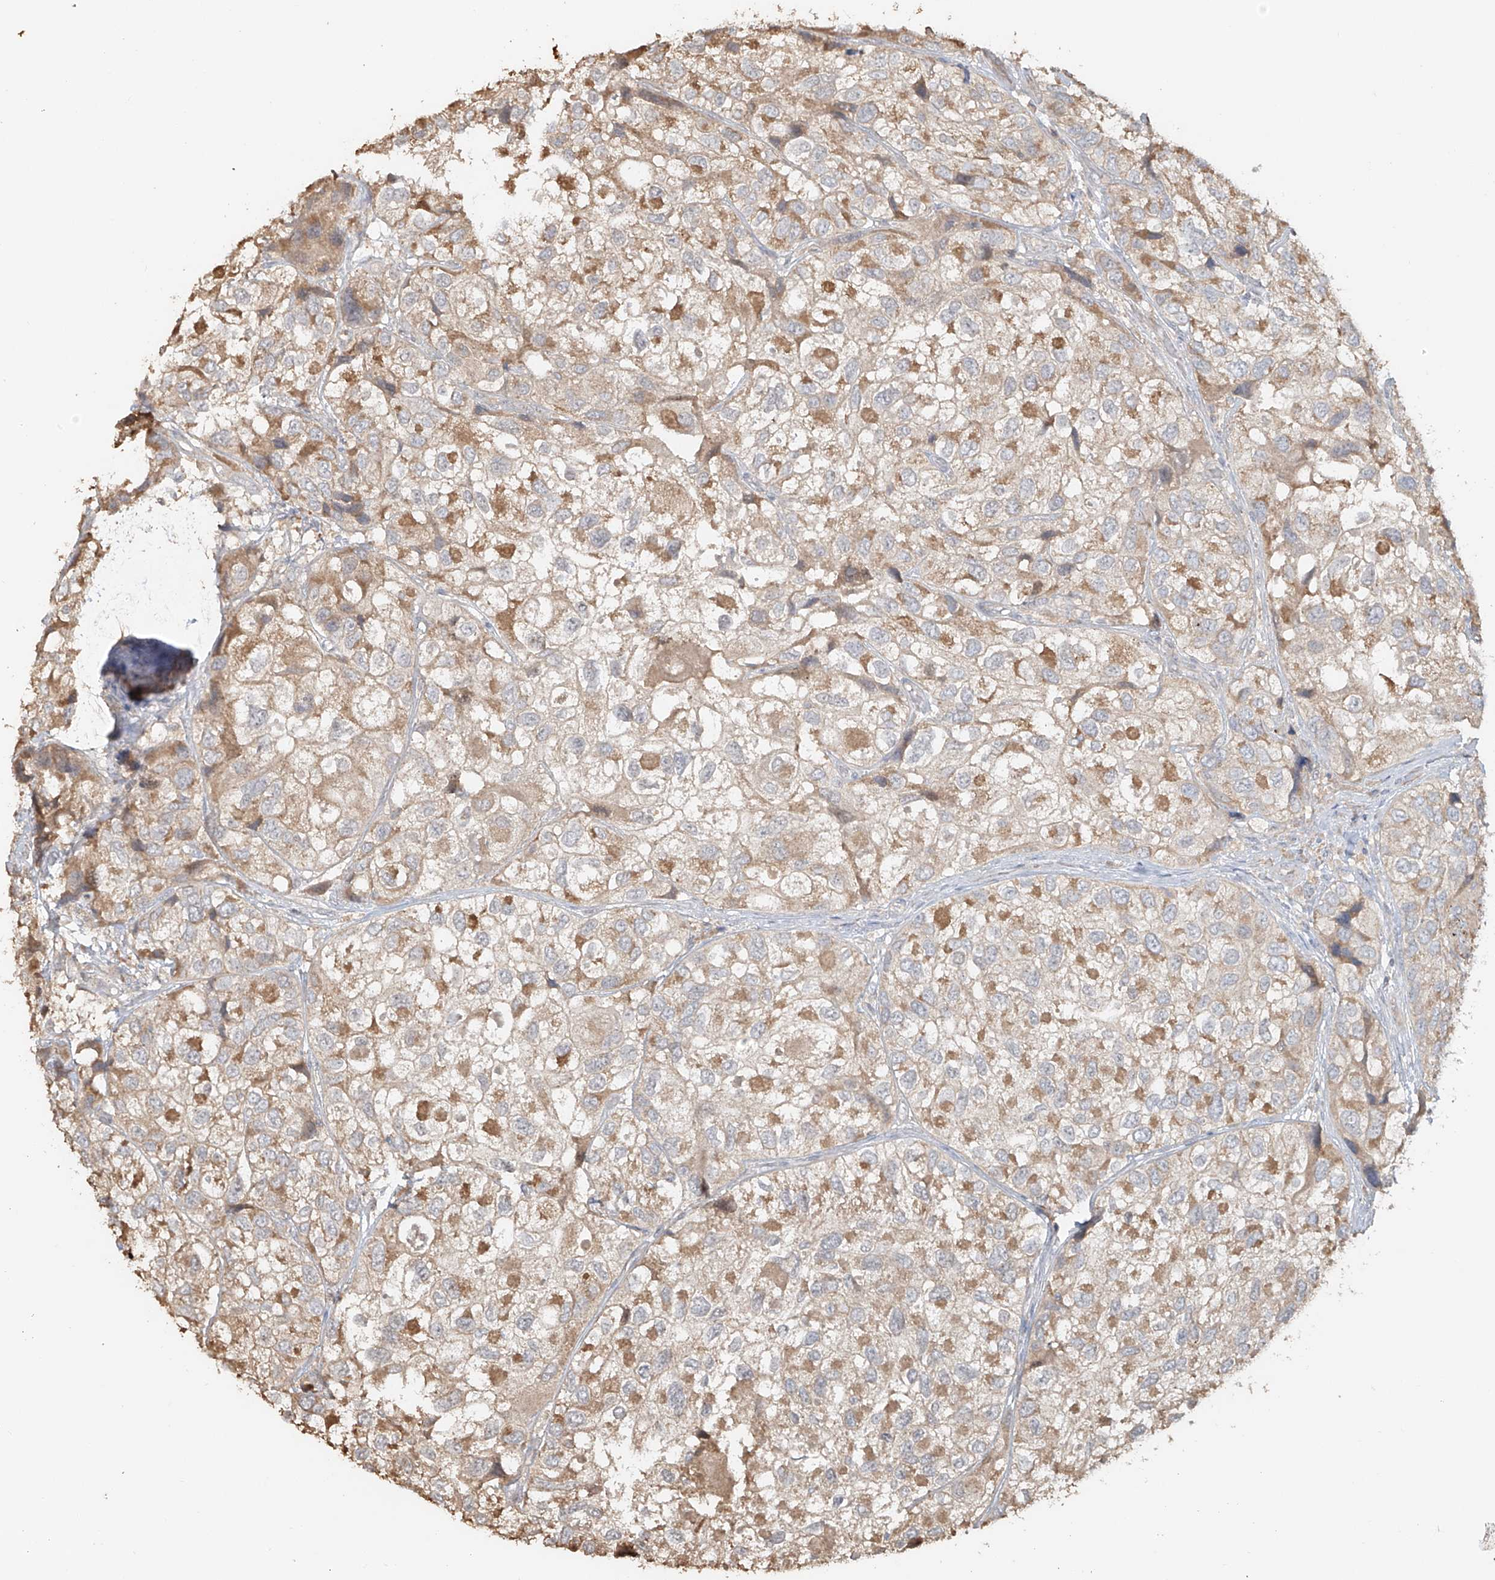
{"staining": {"intensity": "moderate", "quantity": "<25%", "location": "cytoplasmic/membranous"}, "tissue": "urothelial cancer", "cell_type": "Tumor cells", "image_type": "cancer", "snomed": [{"axis": "morphology", "description": "Urothelial carcinoma, High grade"}, {"axis": "topography", "description": "Urinary bladder"}], "caption": "There is low levels of moderate cytoplasmic/membranous positivity in tumor cells of high-grade urothelial carcinoma, as demonstrated by immunohistochemical staining (brown color).", "gene": "NPHS1", "patient": {"sex": "female", "age": 64}}